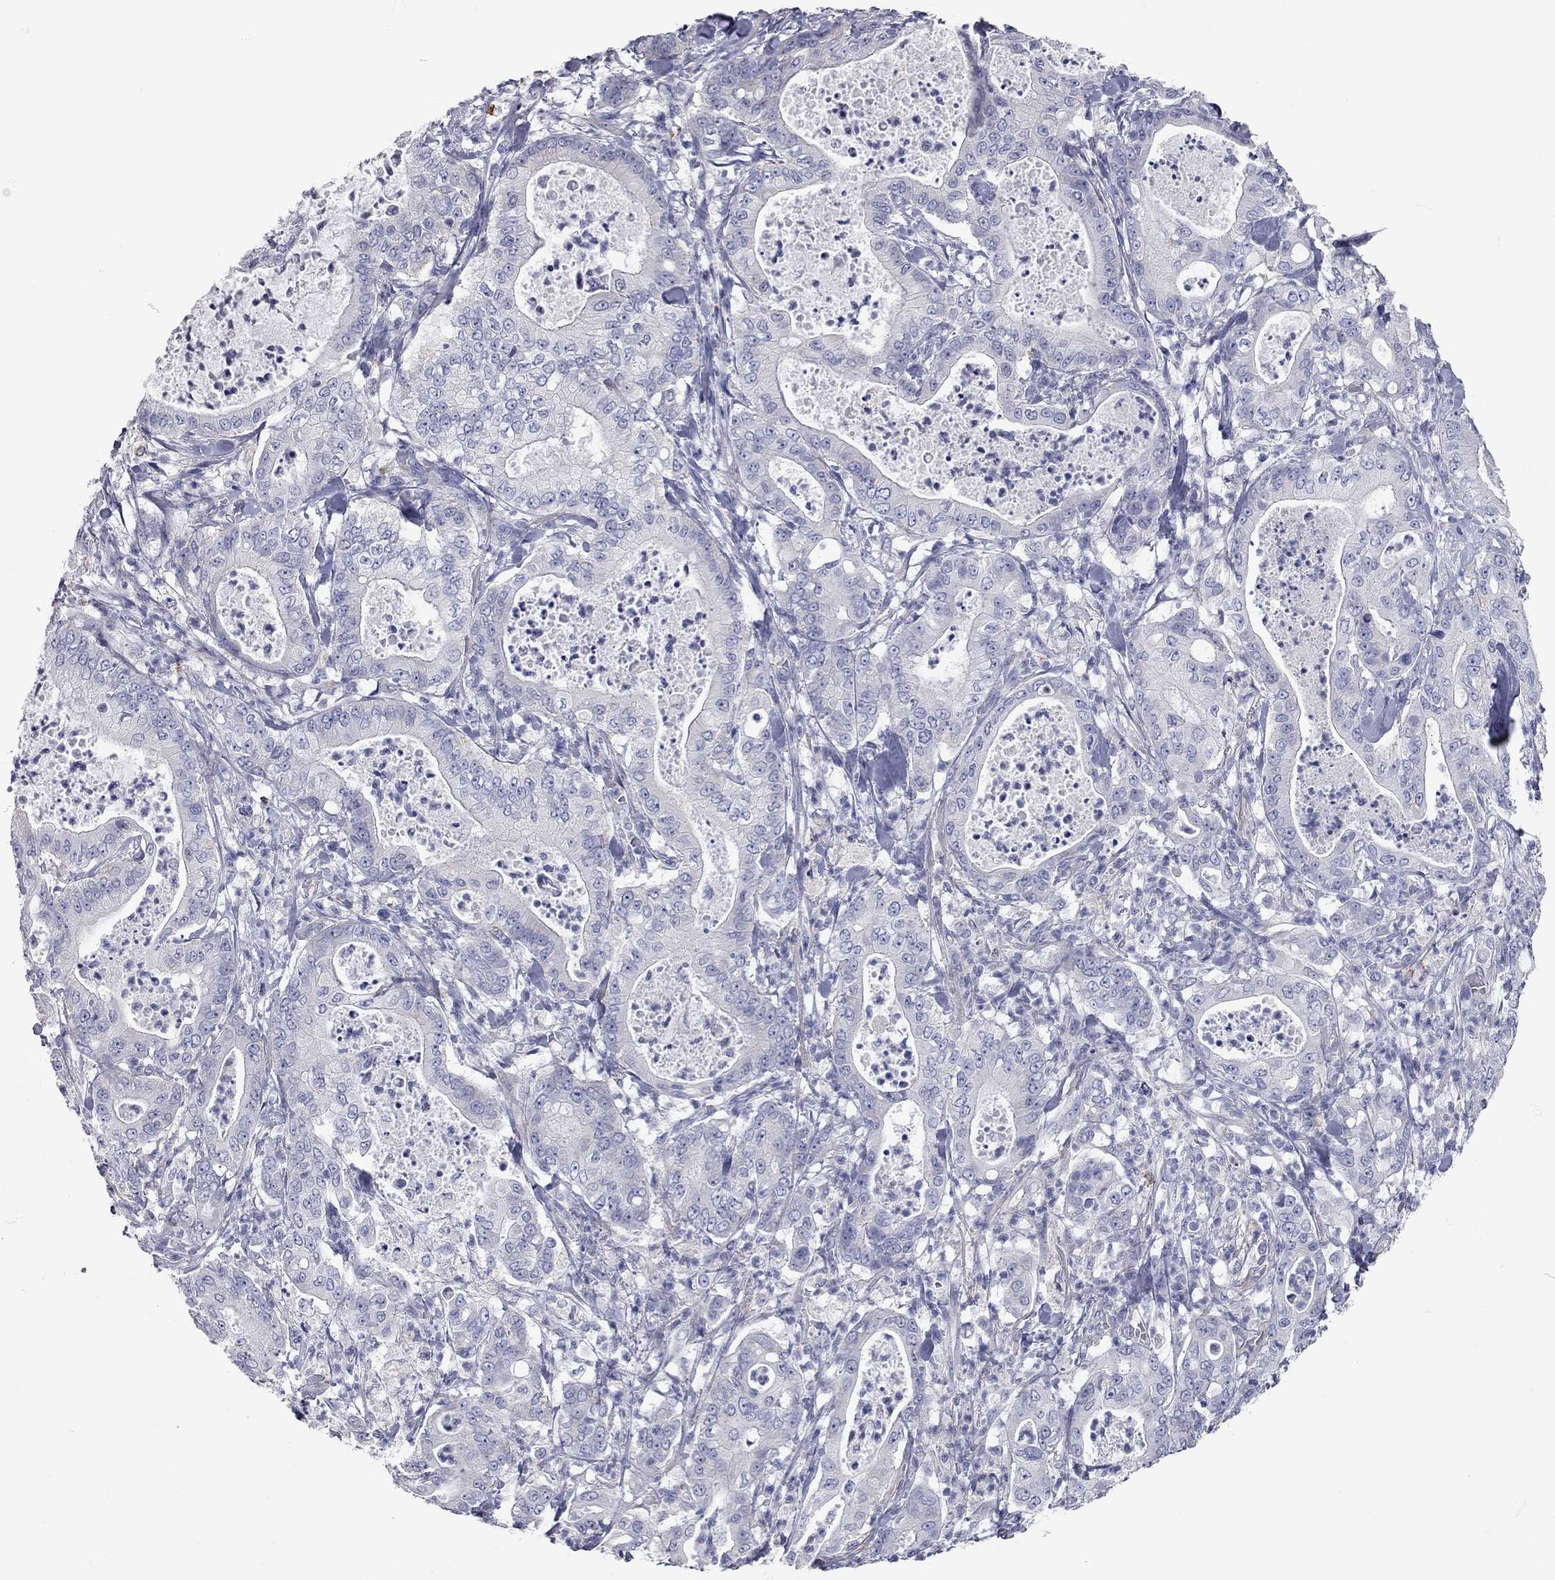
{"staining": {"intensity": "negative", "quantity": "none", "location": "none"}, "tissue": "pancreatic cancer", "cell_type": "Tumor cells", "image_type": "cancer", "snomed": [{"axis": "morphology", "description": "Adenocarcinoma, NOS"}, {"axis": "topography", "description": "Pancreas"}], "caption": "Protein analysis of pancreatic cancer (adenocarcinoma) displays no significant expression in tumor cells.", "gene": "C10orf90", "patient": {"sex": "male", "age": 71}}